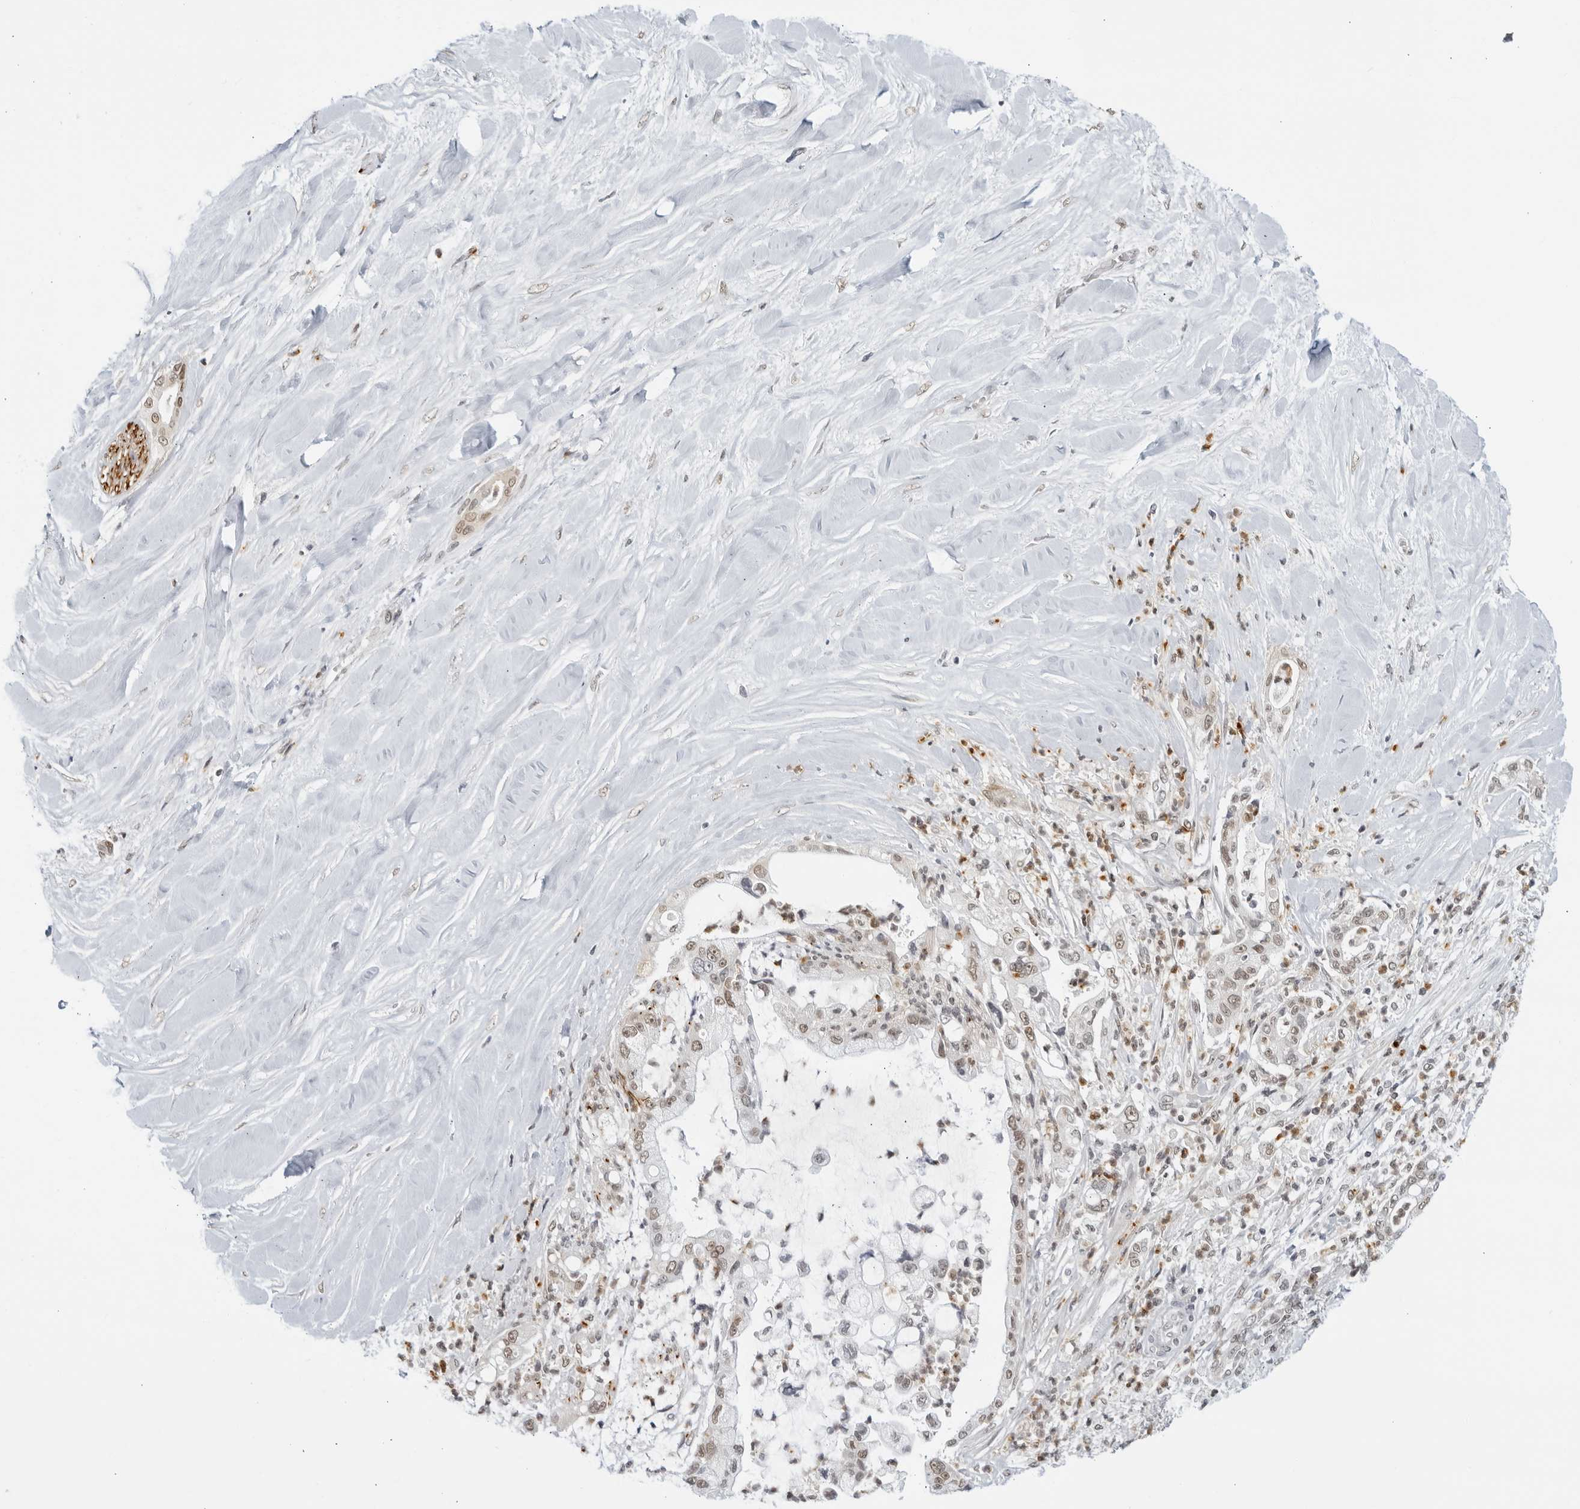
{"staining": {"intensity": "weak", "quantity": ">75%", "location": "nuclear"}, "tissue": "liver cancer", "cell_type": "Tumor cells", "image_type": "cancer", "snomed": [{"axis": "morphology", "description": "Cholangiocarcinoma"}, {"axis": "topography", "description": "Liver"}], "caption": "Tumor cells exhibit weak nuclear staining in about >75% of cells in cholangiocarcinoma (liver).", "gene": "CC2D1B", "patient": {"sex": "female", "age": 54}}